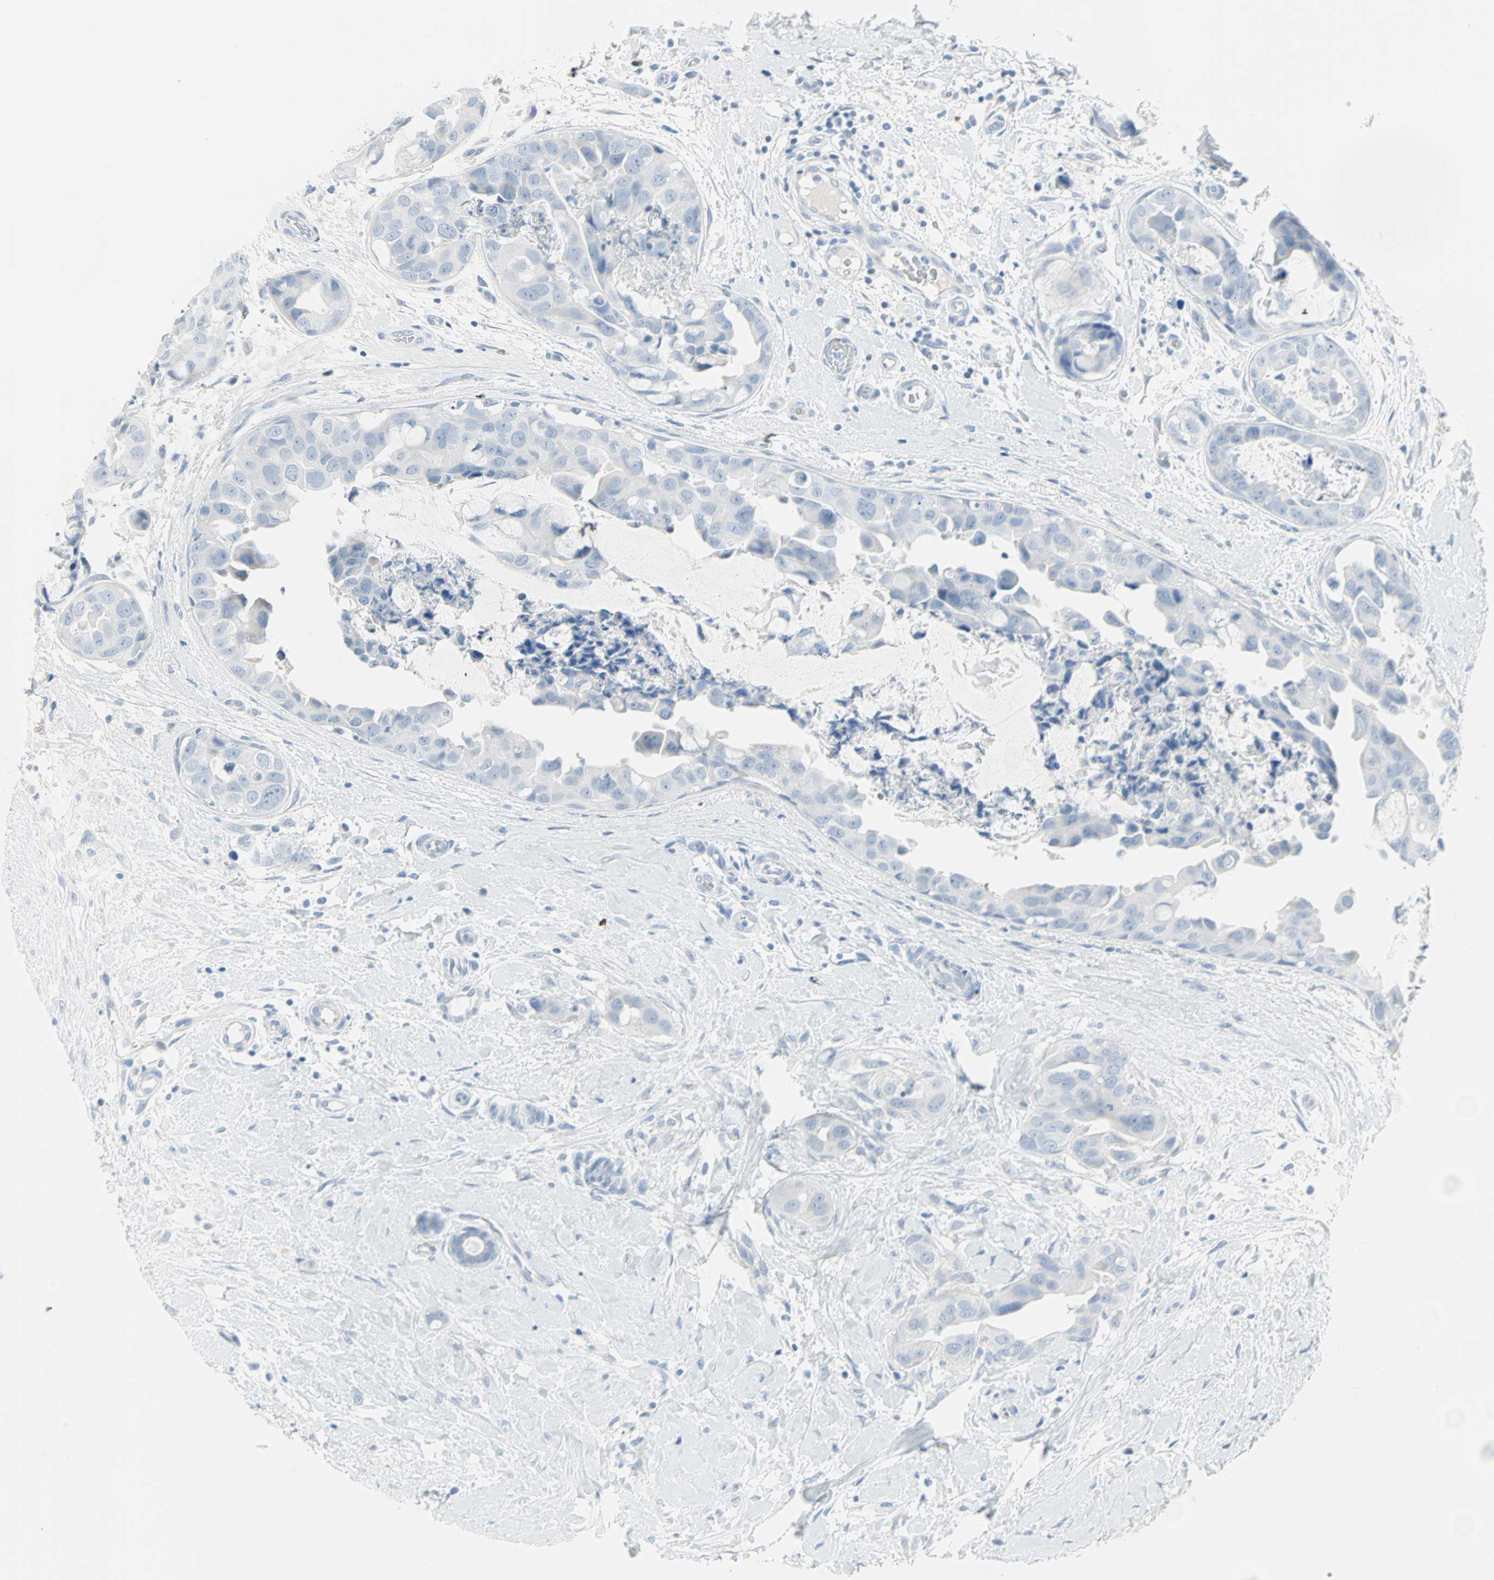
{"staining": {"intensity": "negative", "quantity": "none", "location": "none"}, "tissue": "breast cancer", "cell_type": "Tumor cells", "image_type": "cancer", "snomed": [{"axis": "morphology", "description": "Duct carcinoma"}, {"axis": "topography", "description": "Breast"}], "caption": "Immunohistochemical staining of human breast cancer (intraductal carcinoma) shows no significant staining in tumor cells.", "gene": "STX1A", "patient": {"sex": "female", "age": 40}}